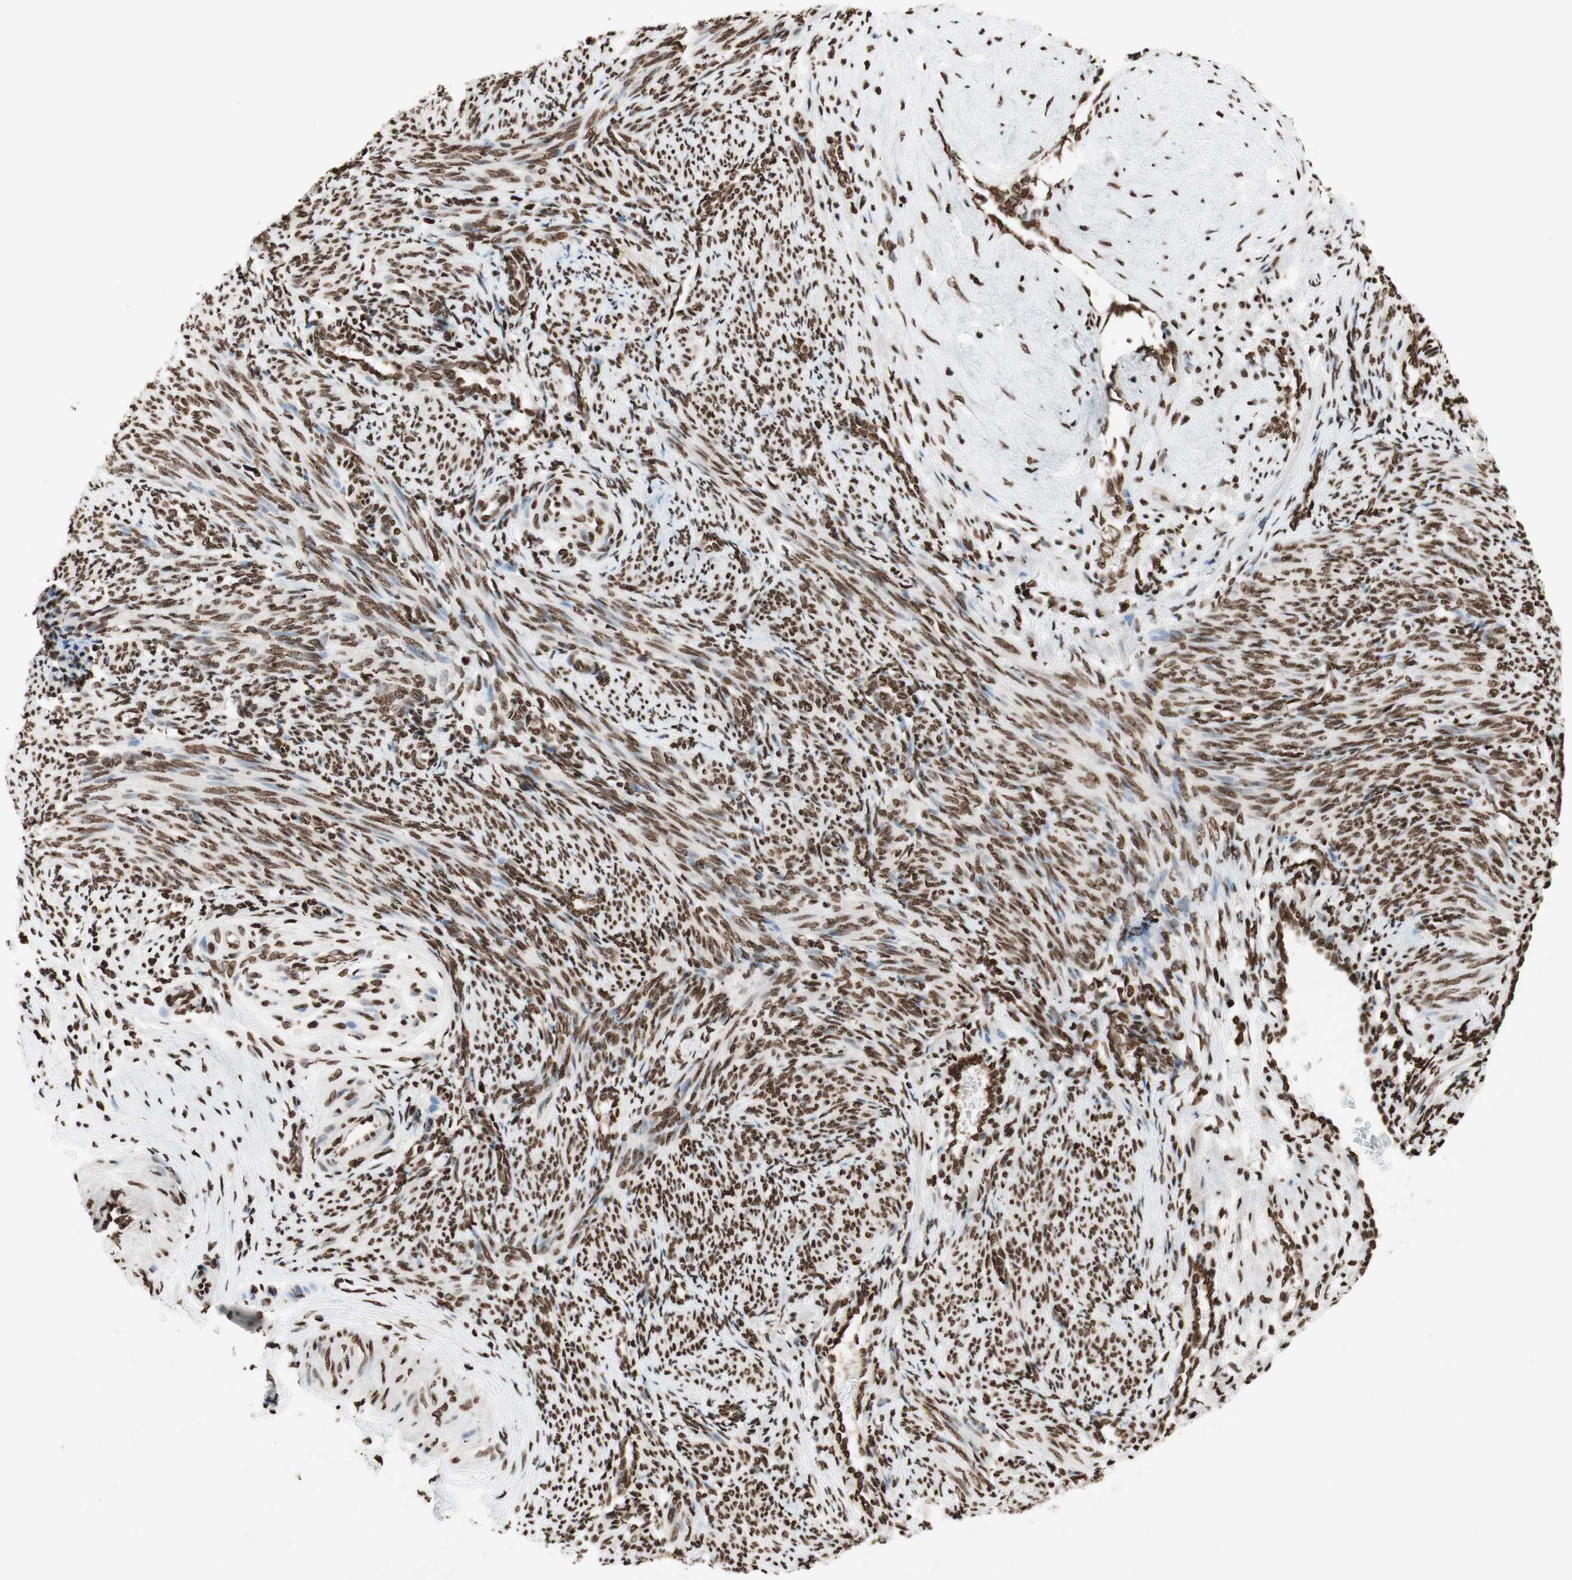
{"staining": {"intensity": "strong", "quantity": ">75%", "location": "nuclear"}, "tissue": "smooth muscle", "cell_type": "Smooth muscle cells", "image_type": "normal", "snomed": [{"axis": "morphology", "description": "Normal tissue, NOS"}, {"axis": "topography", "description": "Endometrium"}], "caption": "Smooth muscle was stained to show a protein in brown. There is high levels of strong nuclear positivity in about >75% of smooth muscle cells. The staining was performed using DAB (3,3'-diaminobenzidine), with brown indicating positive protein expression. Nuclei are stained blue with hematoxylin.", "gene": "NCOA3", "patient": {"sex": "female", "age": 33}}